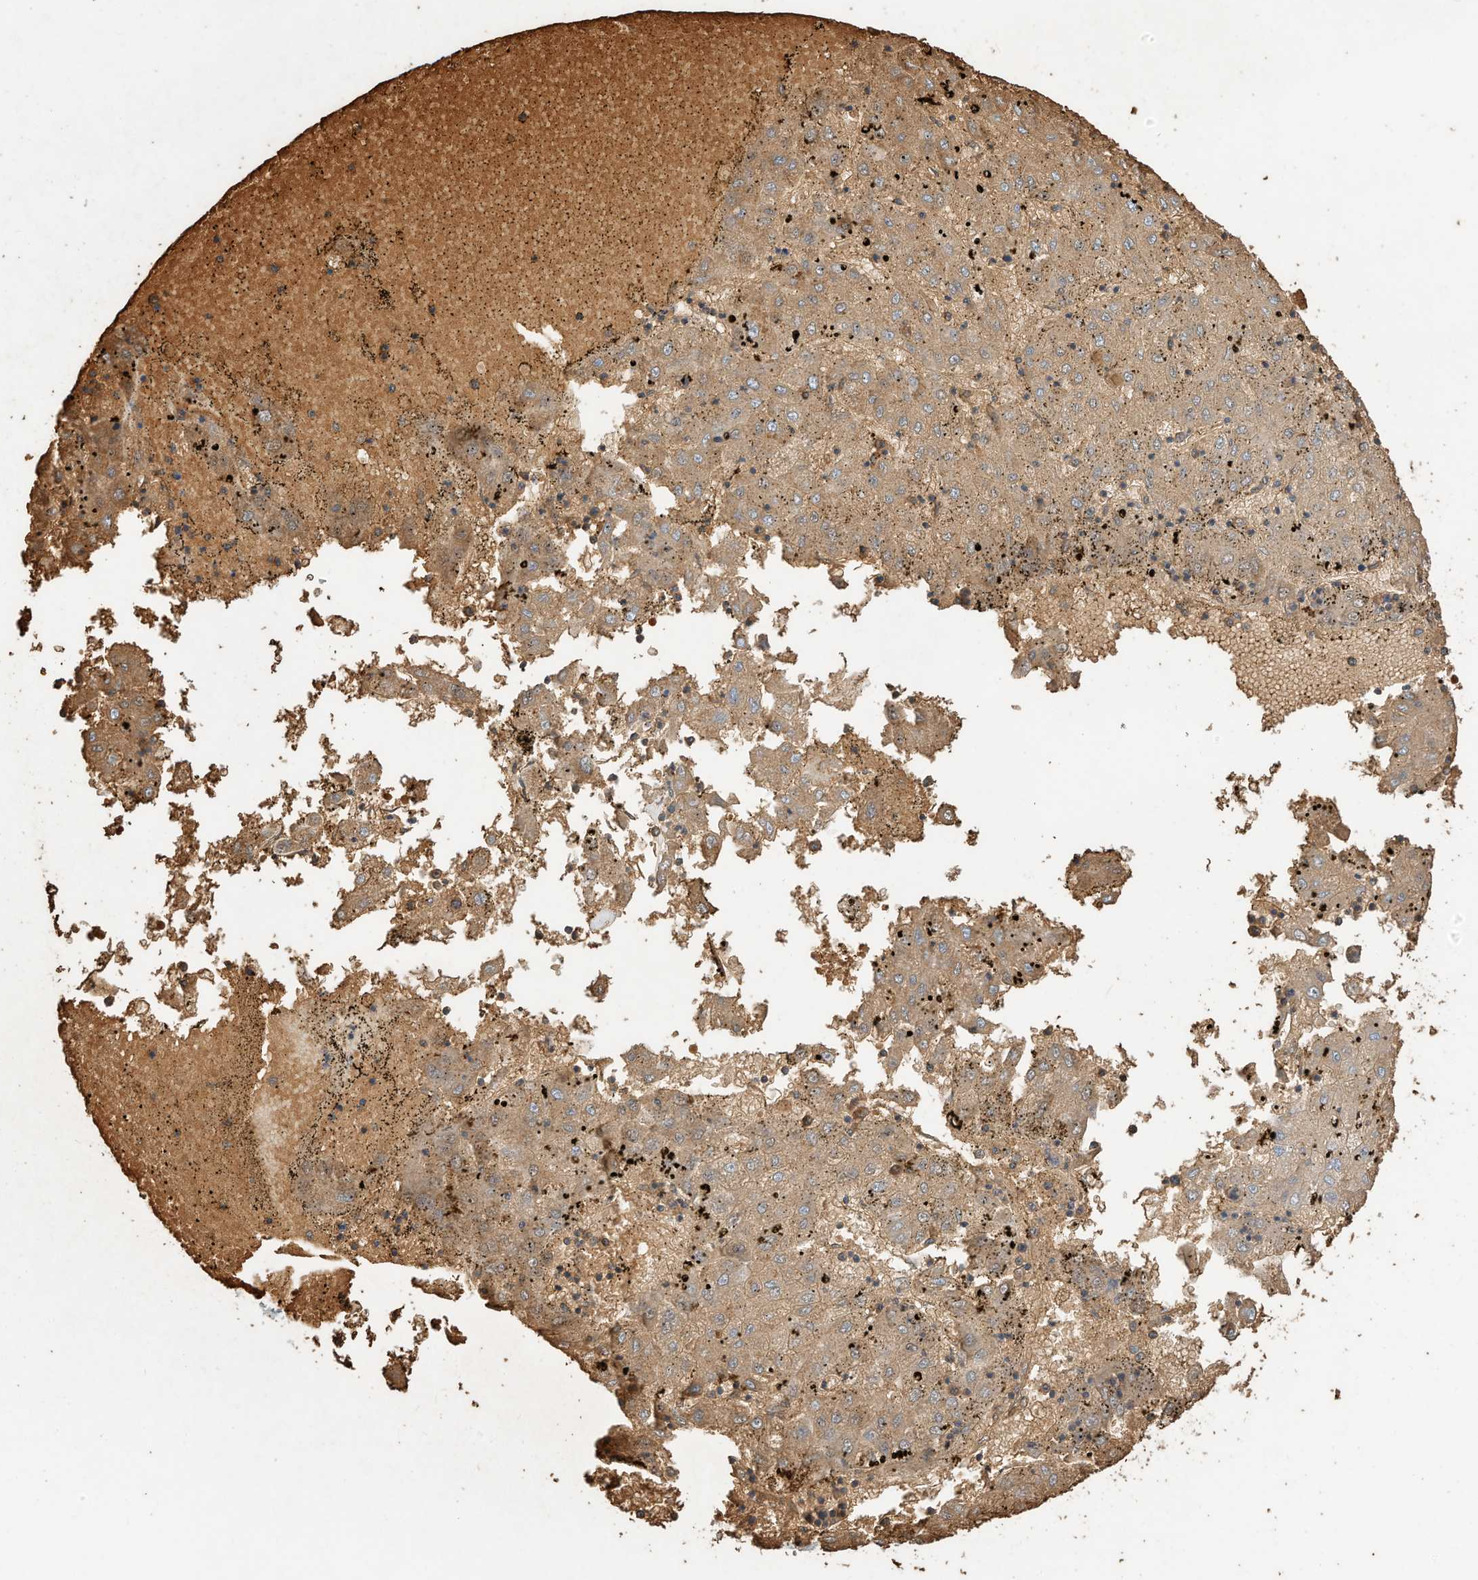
{"staining": {"intensity": "weak", "quantity": "25%-75%", "location": "cytoplasmic/membranous"}, "tissue": "liver cancer", "cell_type": "Tumor cells", "image_type": "cancer", "snomed": [{"axis": "morphology", "description": "Carcinoma, Hepatocellular, NOS"}, {"axis": "topography", "description": "Liver"}], "caption": "Human liver hepatocellular carcinoma stained for a protein (brown) reveals weak cytoplasmic/membranous positive expression in about 25%-75% of tumor cells.", "gene": "RCAN3", "patient": {"sex": "male", "age": 72}}